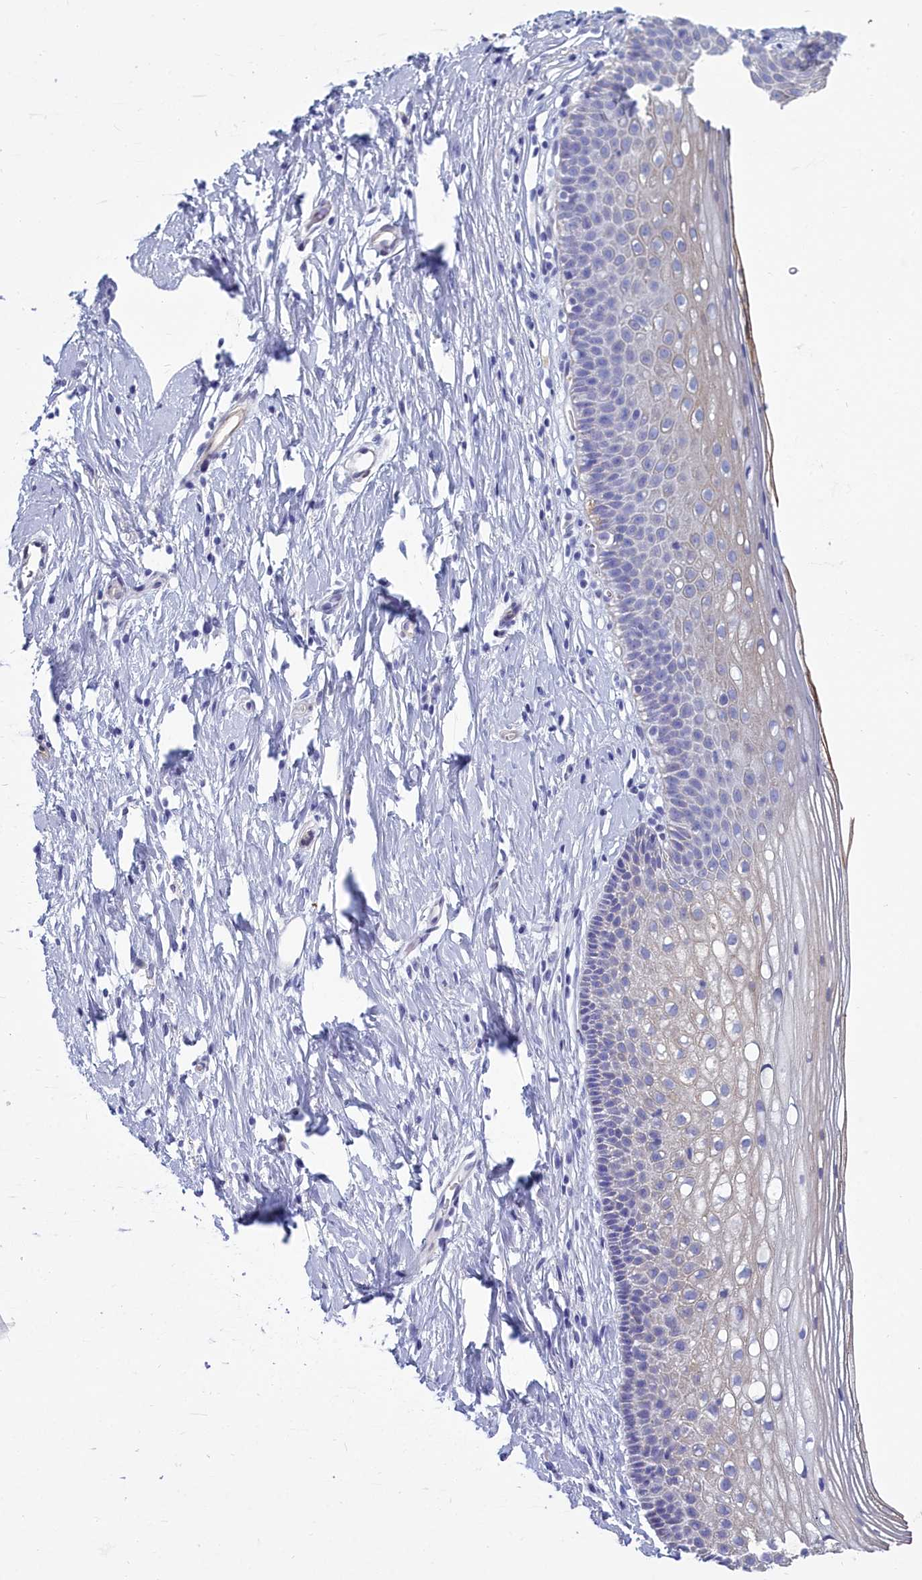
{"staining": {"intensity": "negative", "quantity": "none", "location": "none"}, "tissue": "cervix", "cell_type": "Glandular cells", "image_type": "normal", "snomed": [{"axis": "morphology", "description": "Normal tissue, NOS"}, {"axis": "topography", "description": "Cervix"}], "caption": "IHC image of unremarkable cervix stained for a protein (brown), which demonstrates no positivity in glandular cells.", "gene": "PPP1R14A", "patient": {"sex": "female", "age": 36}}